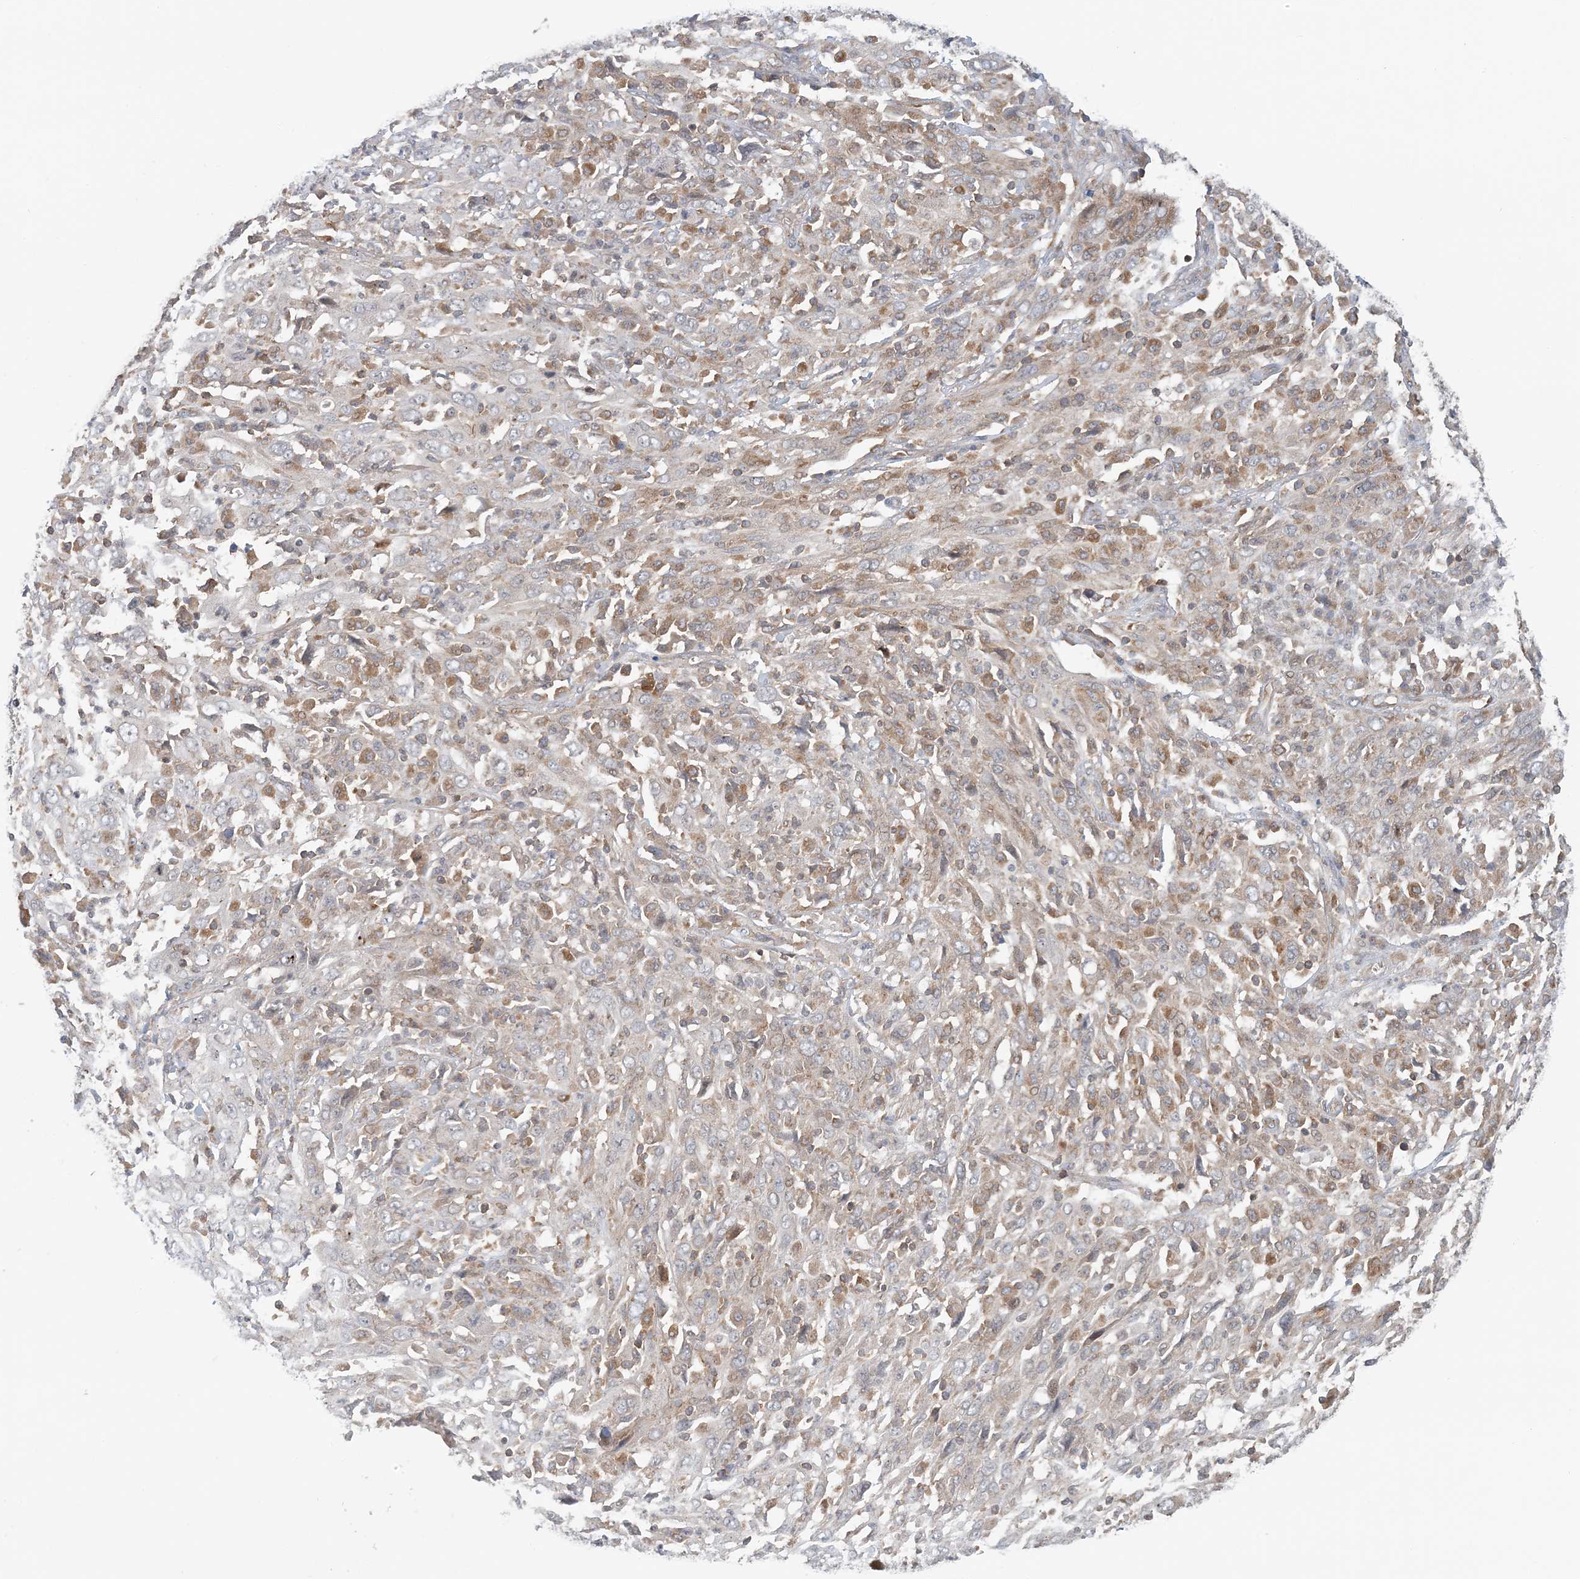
{"staining": {"intensity": "negative", "quantity": "none", "location": "none"}, "tissue": "cervical cancer", "cell_type": "Tumor cells", "image_type": "cancer", "snomed": [{"axis": "morphology", "description": "Squamous cell carcinoma, NOS"}, {"axis": "topography", "description": "Cervix"}], "caption": "Human cervical cancer (squamous cell carcinoma) stained for a protein using immunohistochemistry reveals no expression in tumor cells.", "gene": "ATP13A2", "patient": {"sex": "female", "age": 46}}